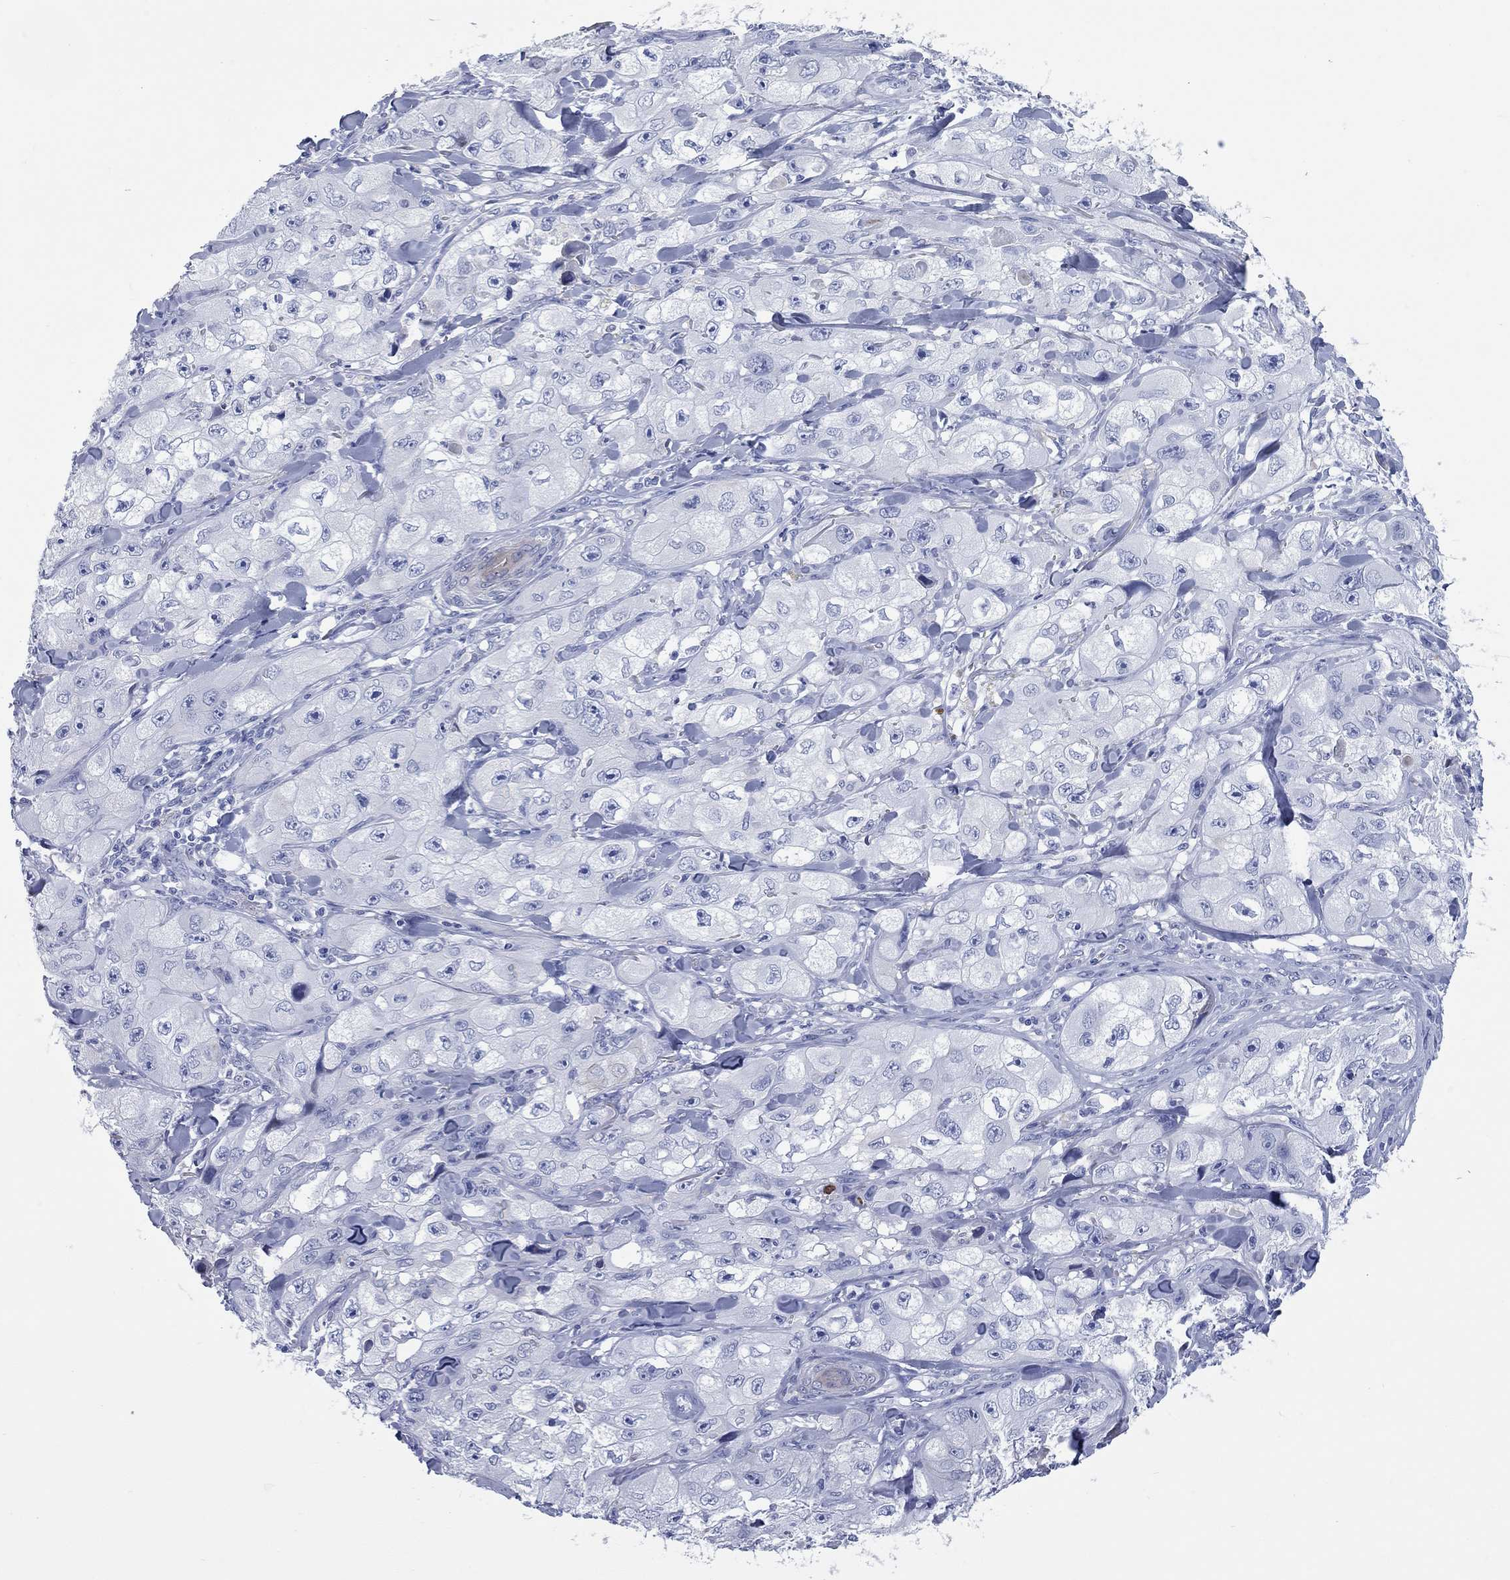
{"staining": {"intensity": "negative", "quantity": "none", "location": "none"}, "tissue": "skin cancer", "cell_type": "Tumor cells", "image_type": "cancer", "snomed": [{"axis": "morphology", "description": "Squamous cell carcinoma, NOS"}, {"axis": "topography", "description": "Skin"}, {"axis": "topography", "description": "Subcutis"}], "caption": "The histopathology image reveals no staining of tumor cells in skin cancer (squamous cell carcinoma).", "gene": "CCNA1", "patient": {"sex": "male", "age": 73}}